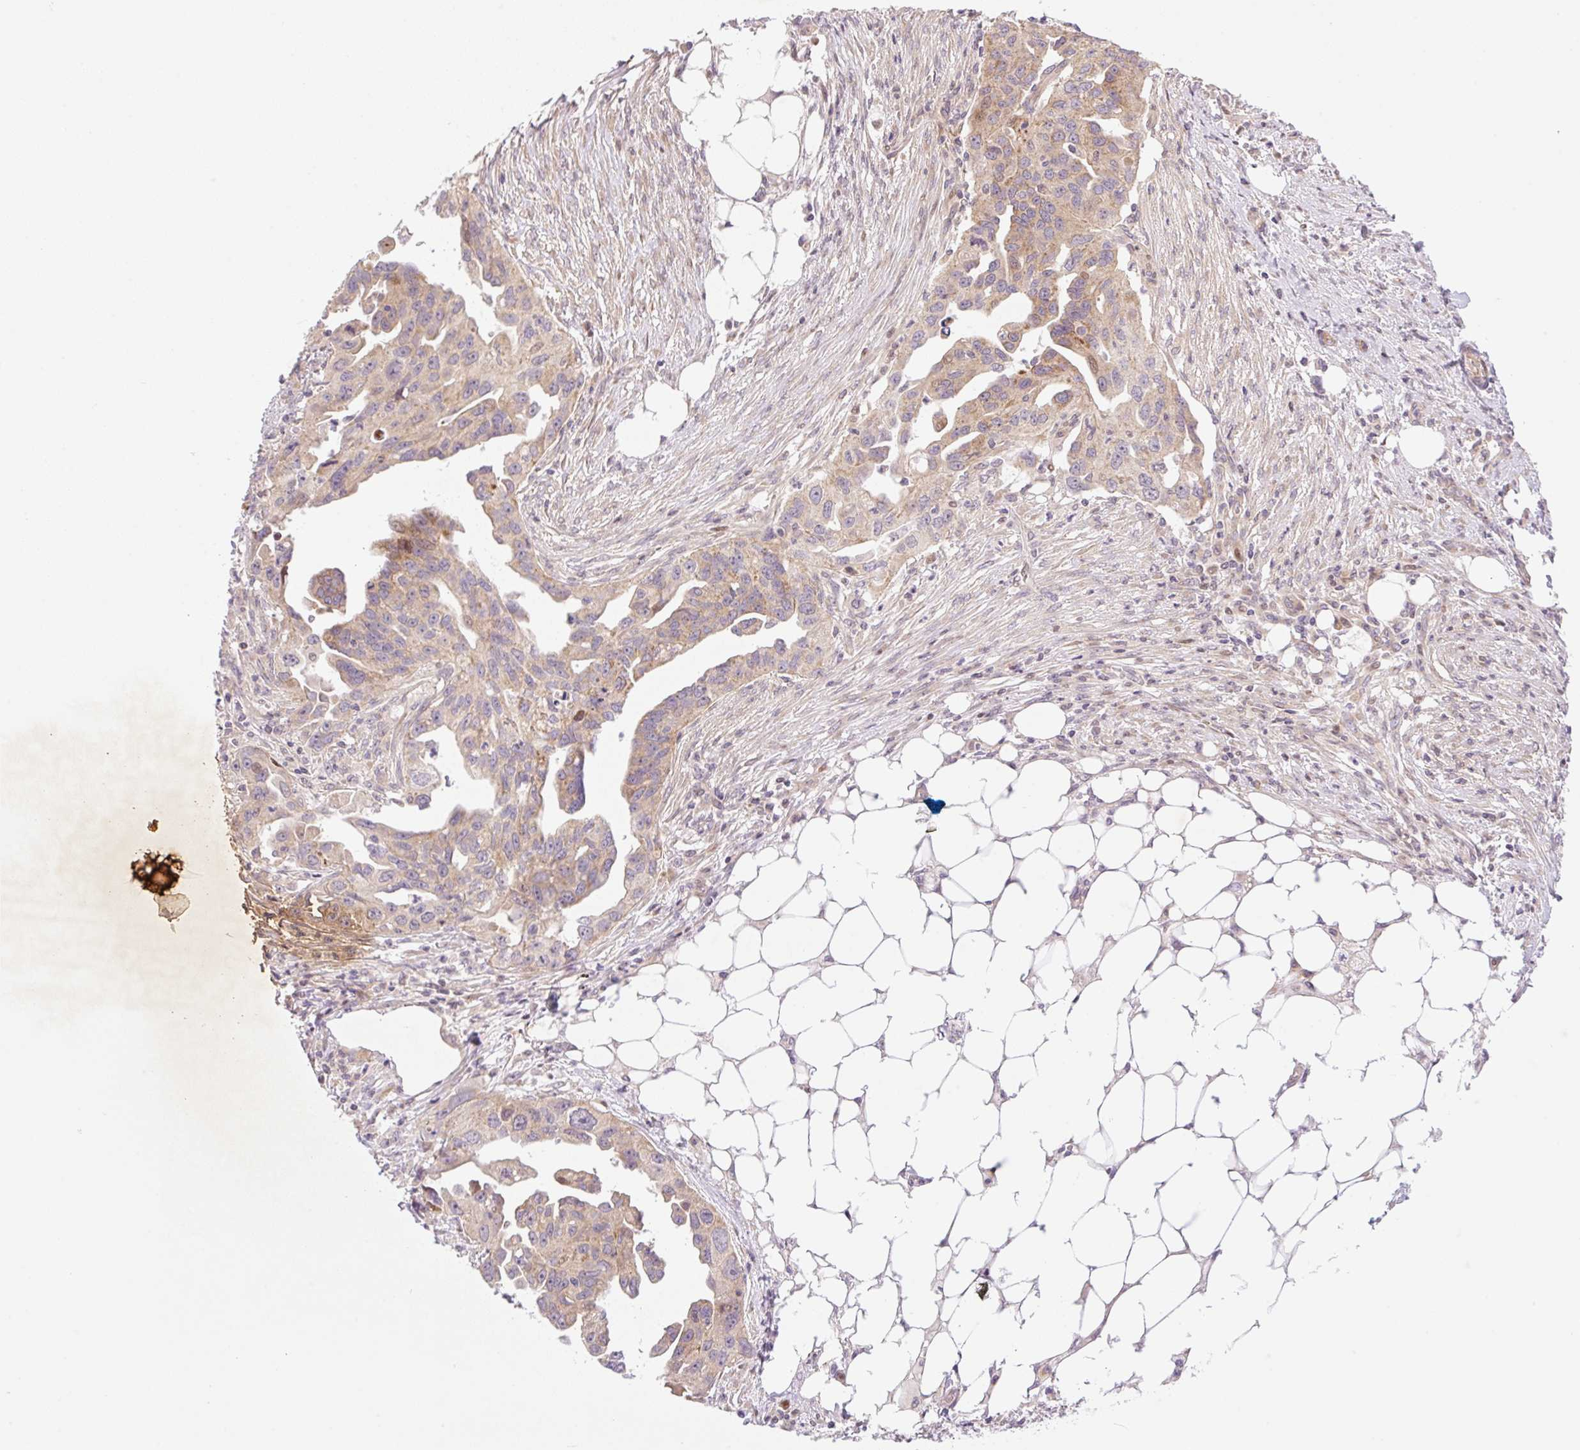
{"staining": {"intensity": "moderate", "quantity": "25%-75%", "location": "cytoplasmic/membranous"}, "tissue": "ovarian cancer", "cell_type": "Tumor cells", "image_type": "cancer", "snomed": [{"axis": "morphology", "description": "Carcinoma, endometroid"}, {"axis": "morphology", "description": "Cystadenocarcinoma, serous, NOS"}, {"axis": "topography", "description": "Ovary"}], "caption": "Immunohistochemistry (IHC) (DAB (3,3'-diaminobenzidine)) staining of human ovarian cancer (endometroid carcinoma) exhibits moderate cytoplasmic/membranous protein expression in about 25%-75% of tumor cells.", "gene": "ZNF394", "patient": {"sex": "female", "age": 45}}